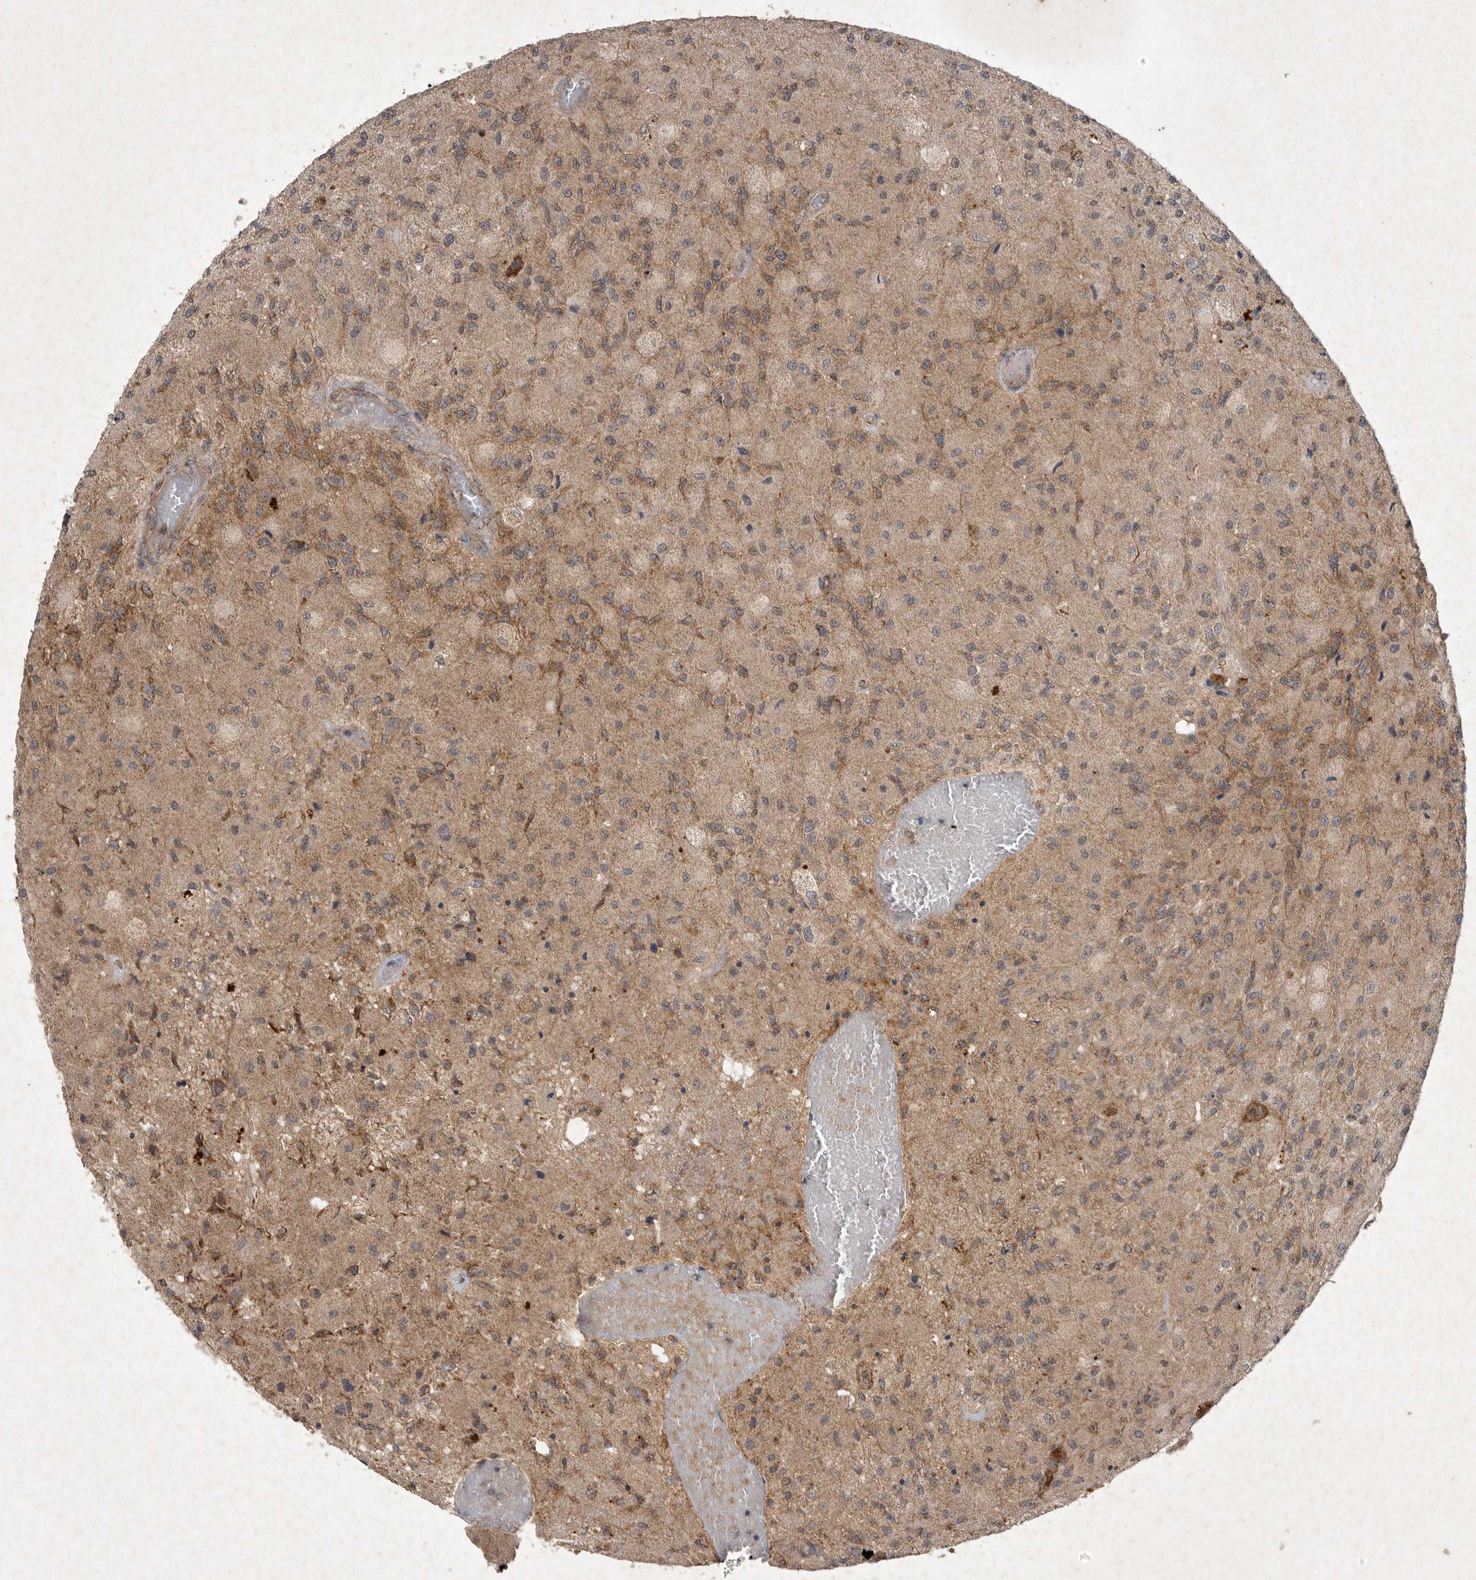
{"staining": {"intensity": "moderate", "quantity": "25%-75%", "location": "cytoplasmic/membranous"}, "tissue": "glioma", "cell_type": "Tumor cells", "image_type": "cancer", "snomed": [{"axis": "morphology", "description": "Normal tissue, NOS"}, {"axis": "morphology", "description": "Glioma, malignant, High grade"}, {"axis": "topography", "description": "Cerebral cortex"}], "caption": "Malignant glioma (high-grade) stained with a brown dye displays moderate cytoplasmic/membranous positive staining in approximately 25%-75% of tumor cells.", "gene": "DDR1", "patient": {"sex": "male", "age": 77}}